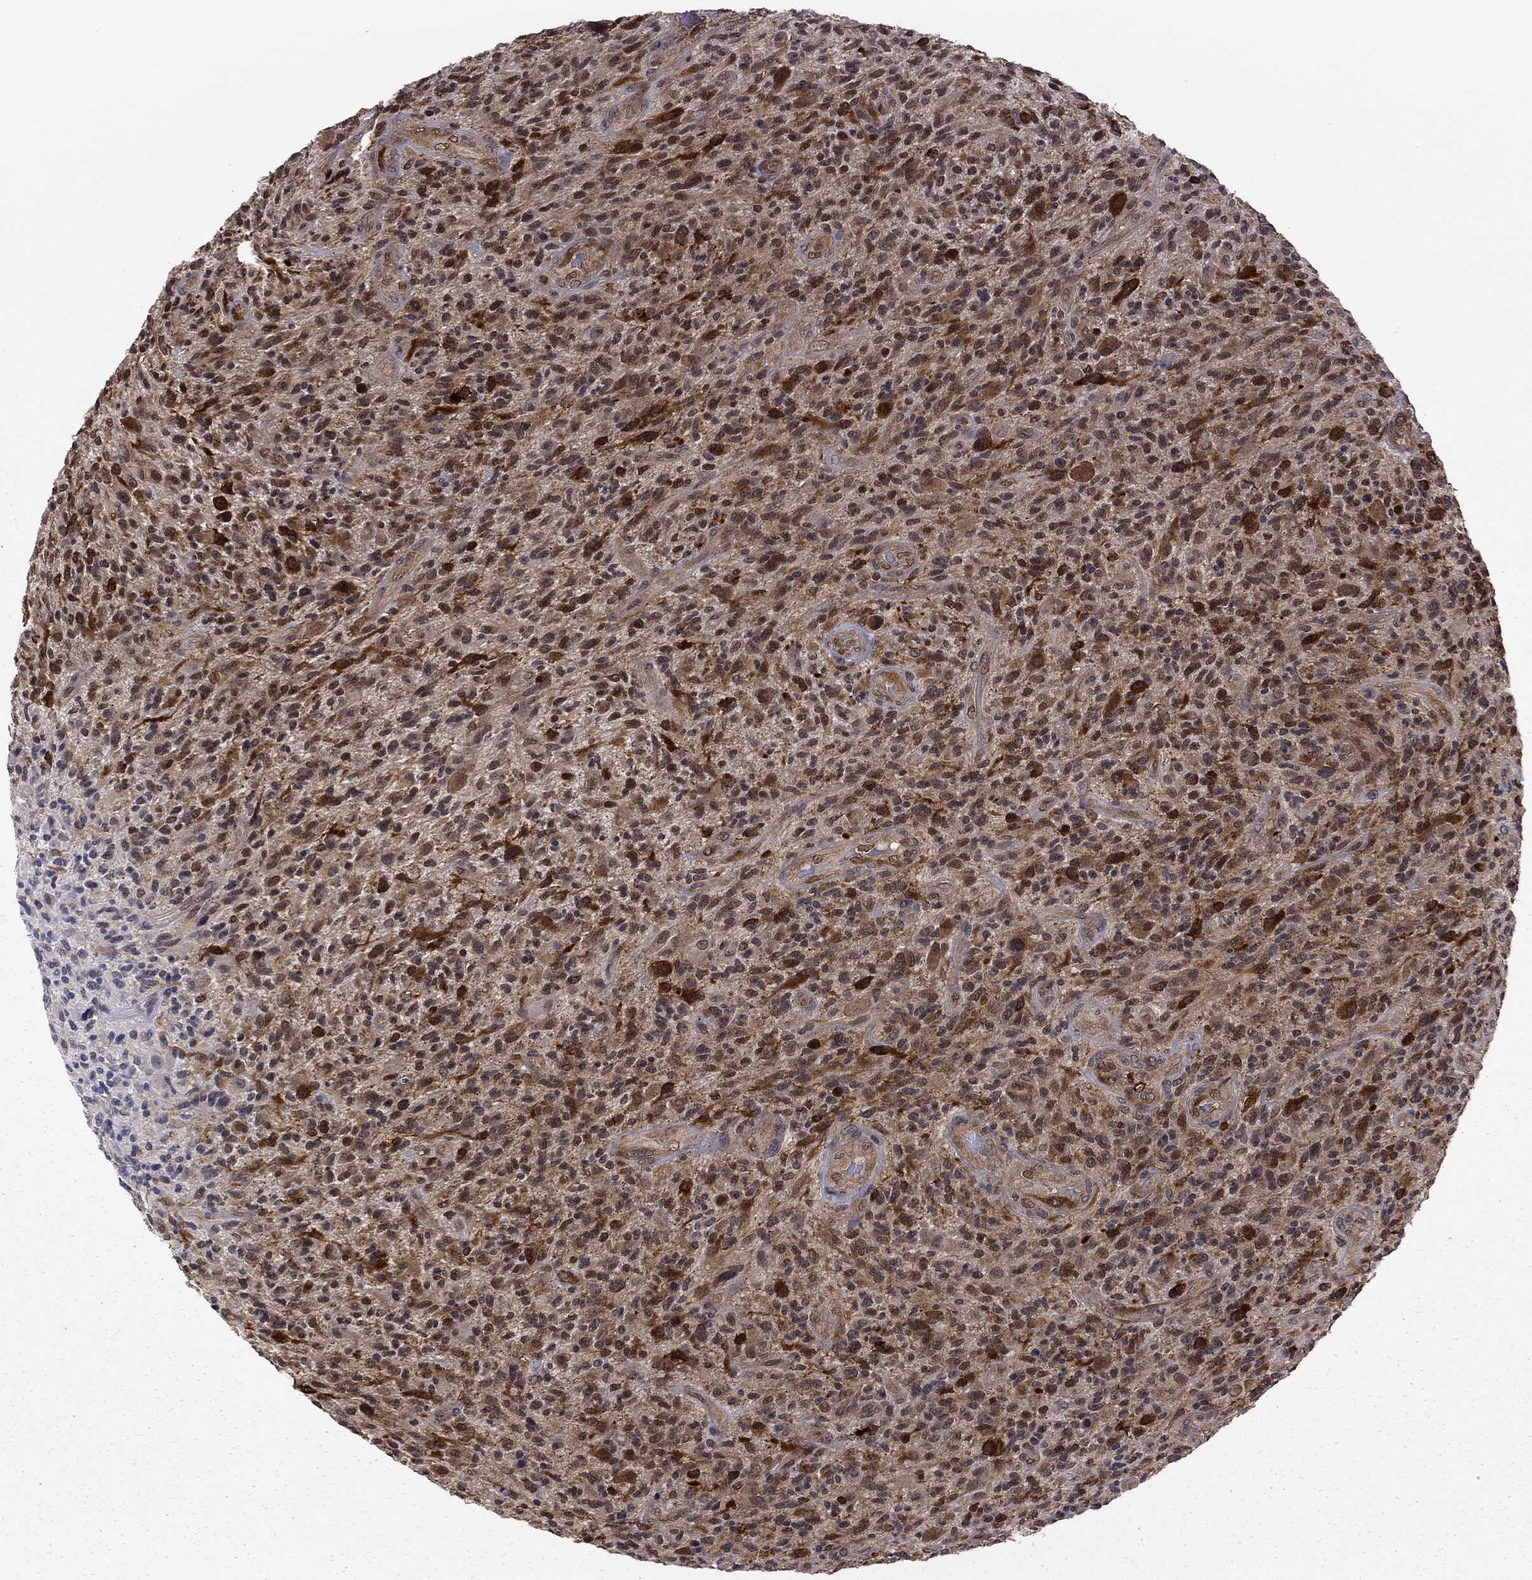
{"staining": {"intensity": "moderate", "quantity": ">75%", "location": "cytoplasmic/membranous"}, "tissue": "glioma", "cell_type": "Tumor cells", "image_type": "cancer", "snomed": [{"axis": "morphology", "description": "Glioma, malignant, High grade"}, {"axis": "topography", "description": "Brain"}], "caption": "The histopathology image displays staining of glioma, revealing moderate cytoplasmic/membranous protein expression (brown color) within tumor cells. (Stains: DAB in brown, nuclei in blue, Microscopy: brightfield microscopy at high magnification).", "gene": "GPAA1", "patient": {"sex": "male", "age": 47}}